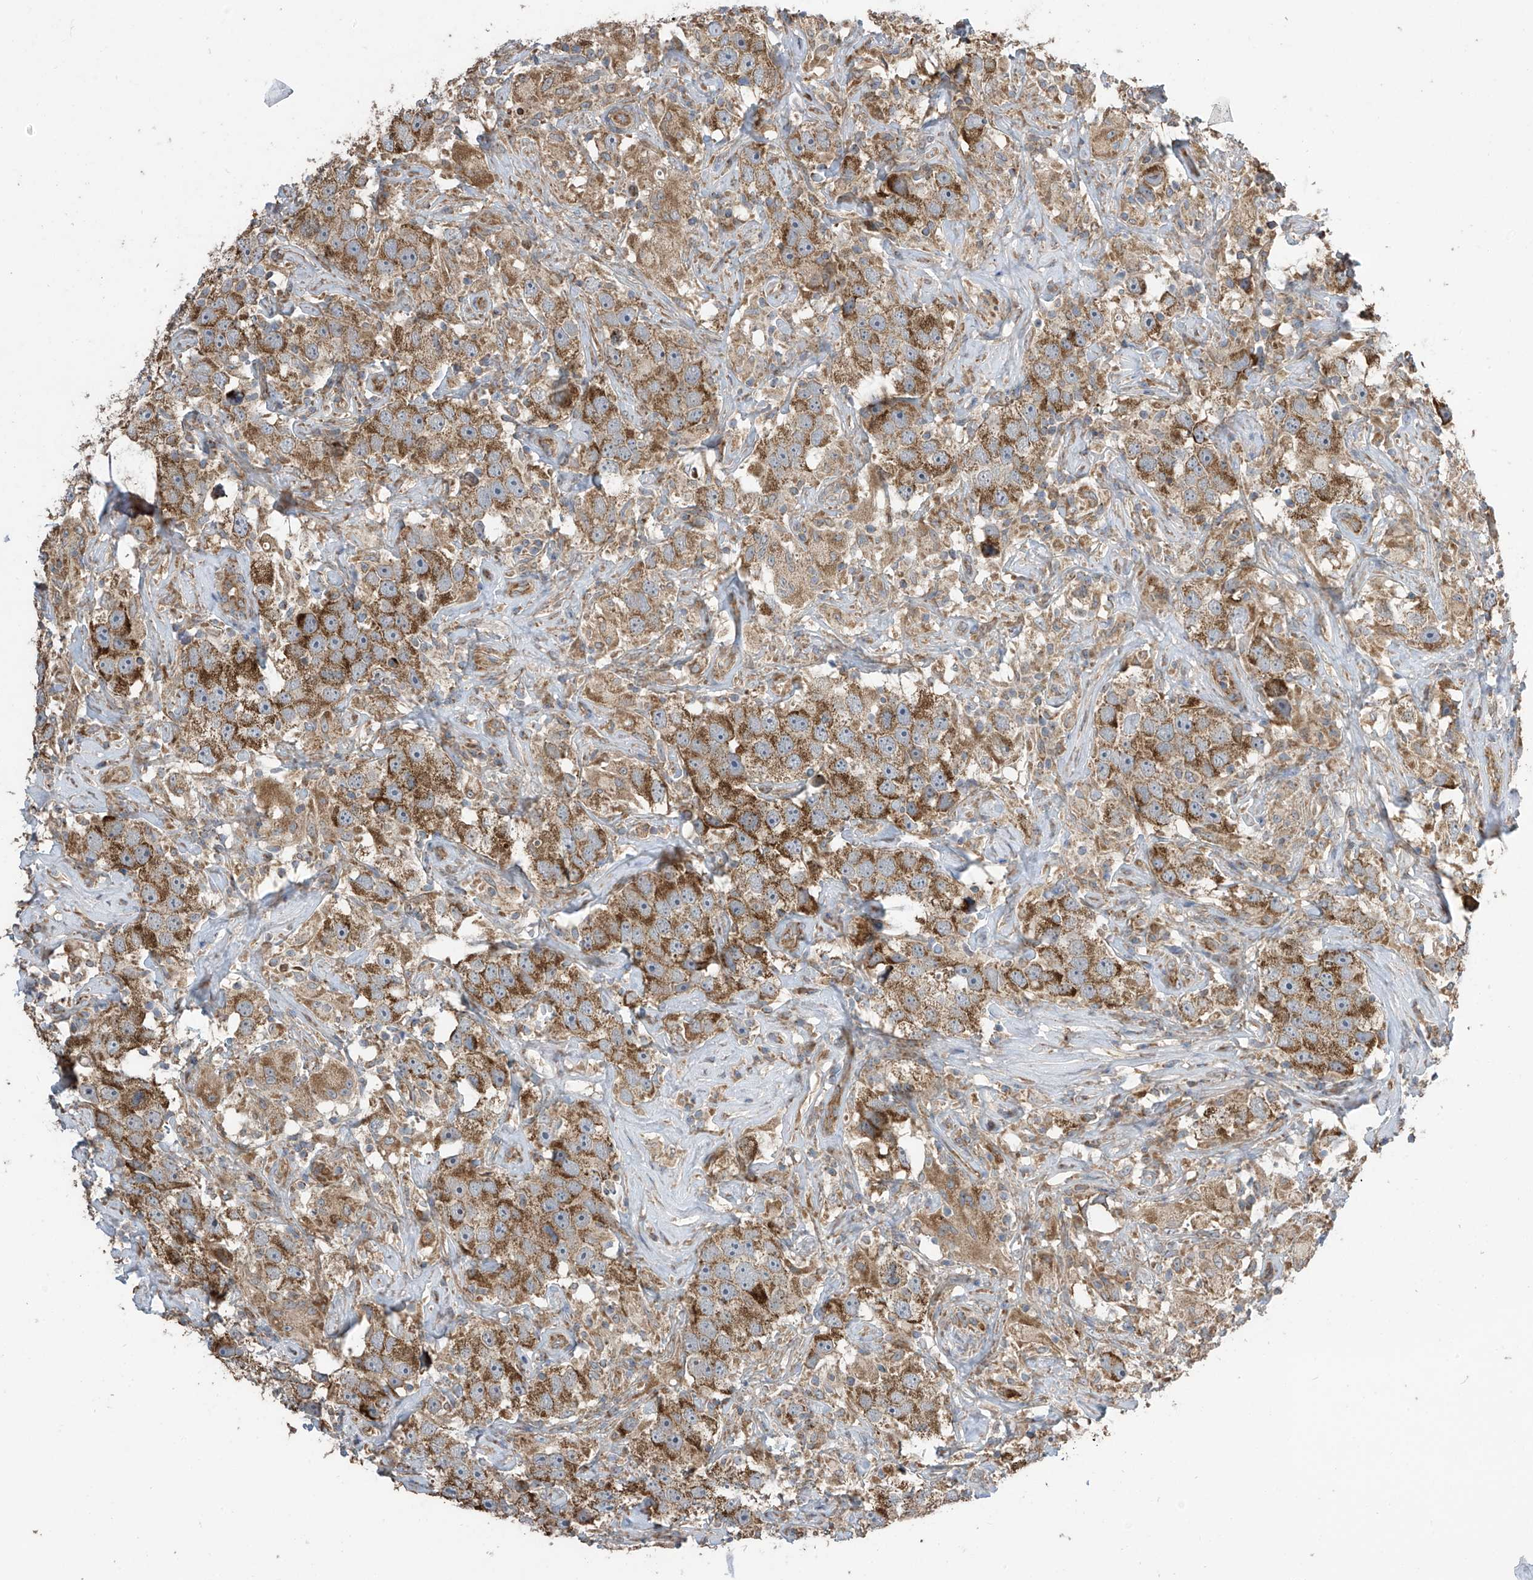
{"staining": {"intensity": "moderate", "quantity": ">75%", "location": "cytoplasmic/membranous"}, "tissue": "testis cancer", "cell_type": "Tumor cells", "image_type": "cancer", "snomed": [{"axis": "morphology", "description": "Seminoma, NOS"}, {"axis": "topography", "description": "Testis"}], "caption": "Testis cancer tissue displays moderate cytoplasmic/membranous staining in about >75% of tumor cells, visualized by immunohistochemistry. The staining is performed using DAB (3,3'-diaminobenzidine) brown chromogen to label protein expression. The nuclei are counter-stained blue using hematoxylin.", "gene": "PNPT1", "patient": {"sex": "male", "age": 49}}